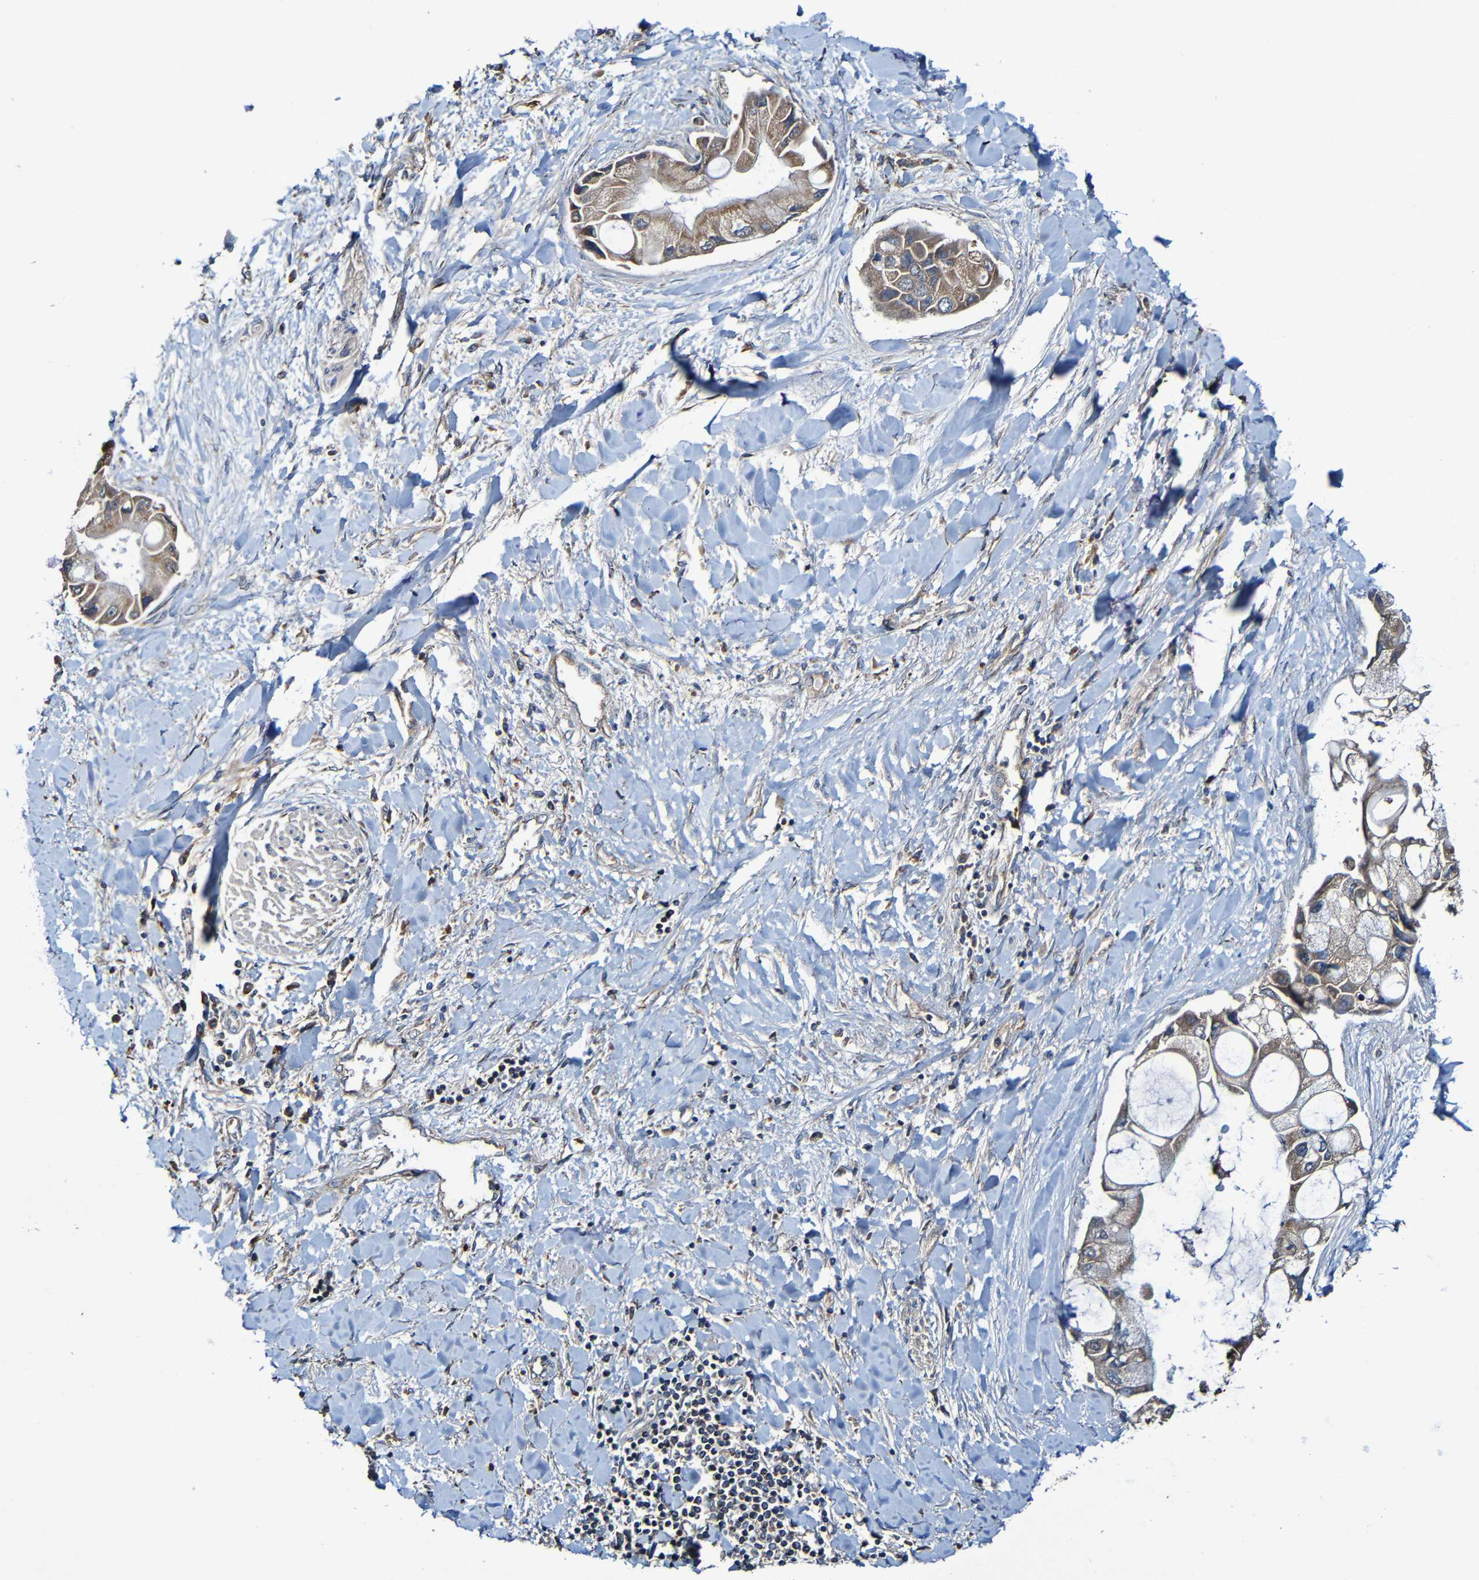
{"staining": {"intensity": "moderate", "quantity": ">75%", "location": "cytoplasmic/membranous"}, "tissue": "liver cancer", "cell_type": "Tumor cells", "image_type": "cancer", "snomed": [{"axis": "morphology", "description": "Cholangiocarcinoma"}, {"axis": "topography", "description": "Liver"}], "caption": "Approximately >75% of tumor cells in human liver cancer reveal moderate cytoplasmic/membranous protein staining as visualized by brown immunohistochemical staining.", "gene": "ADAM15", "patient": {"sex": "male", "age": 50}}